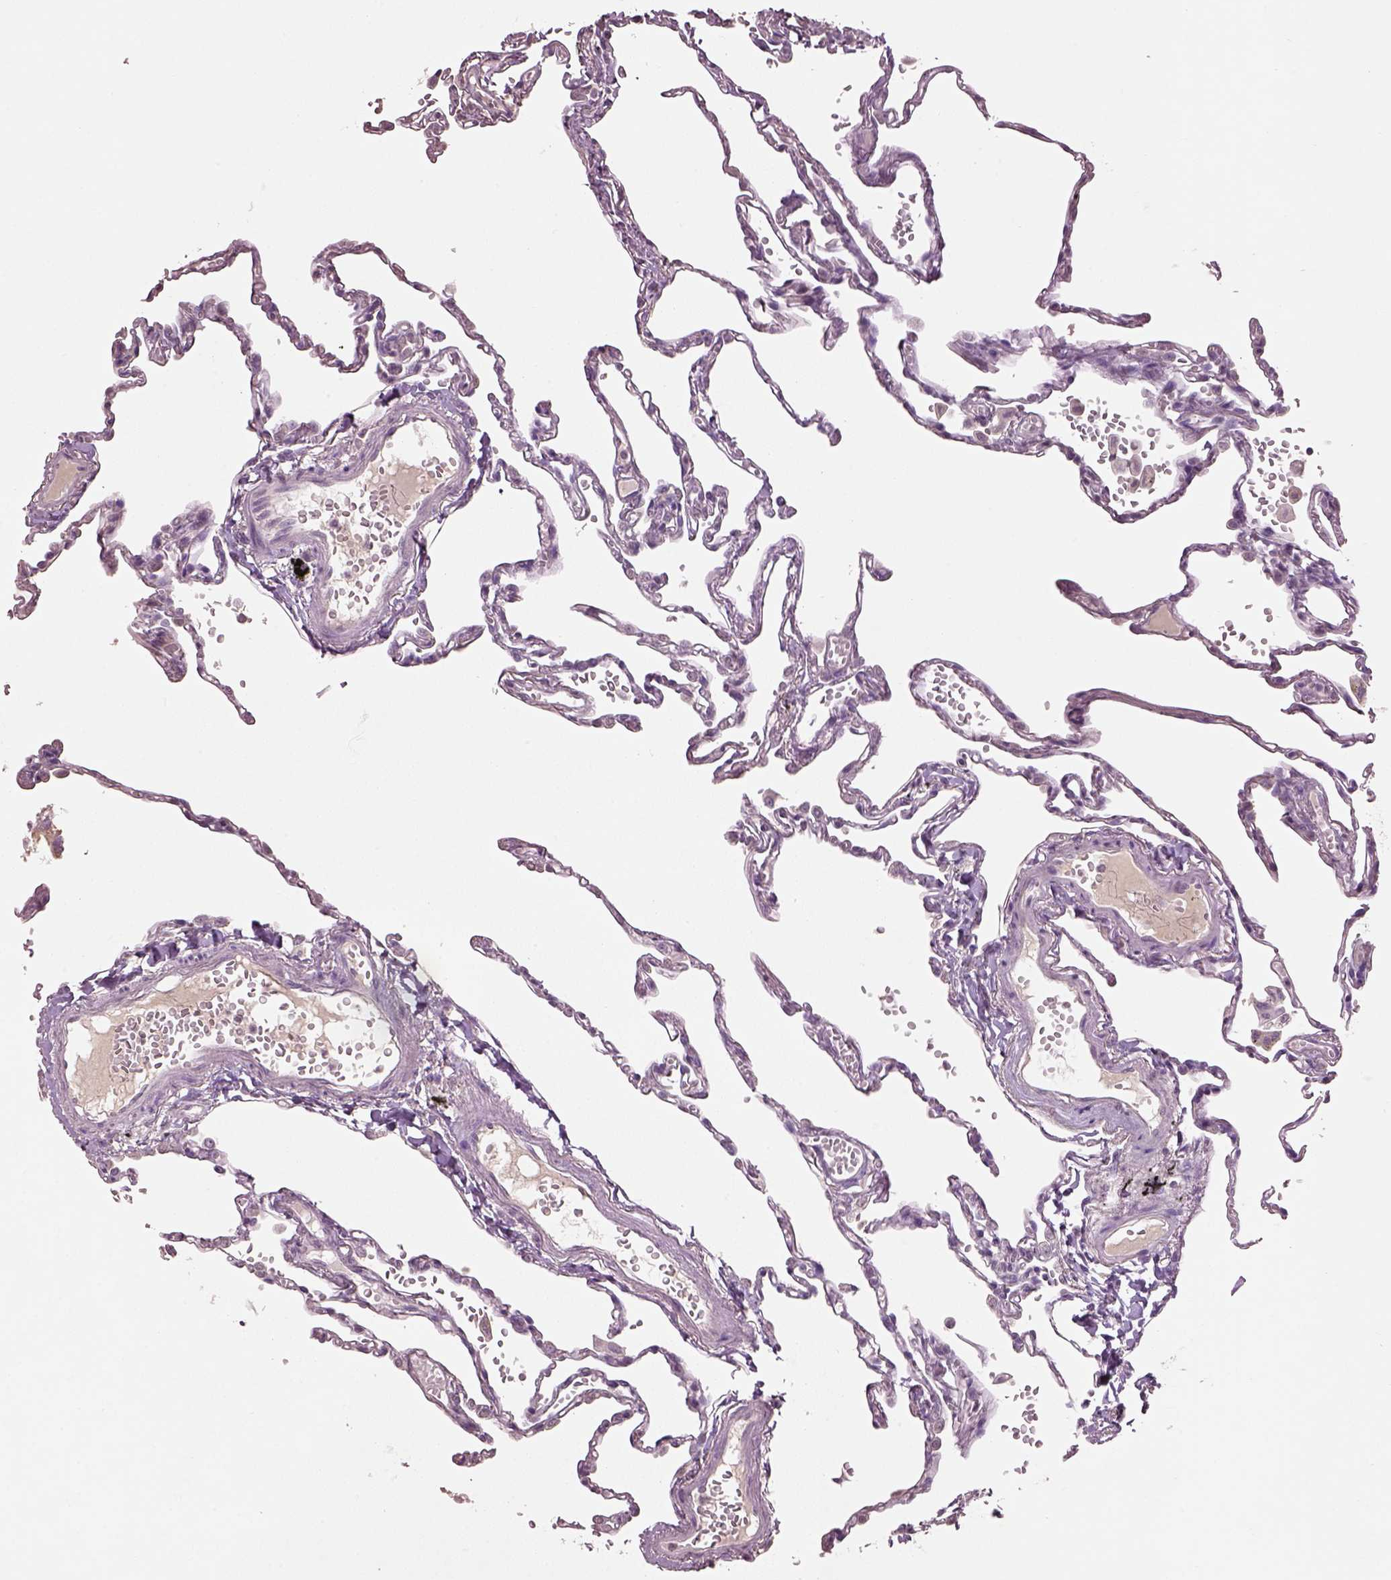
{"staining": {"intensity": "negative", "quantity": "none", "location": "none"}, "tissue": "lung", "cell_type": "Alveolar cells", "image_type": "normal", "snomed": [{"axis": "morphology", "description": "Normal tissue, NOS"}, {"axis": "topography", "description": "Lung"}], "caption": "Alveolar cells show no significant positivity in normal lung. (DAB (3,3'-diaminobenzidine) IHC with hematoxylin counter stain).", "gene": "KCNIP3", "patient": {"sex": "male", "age": 78}}